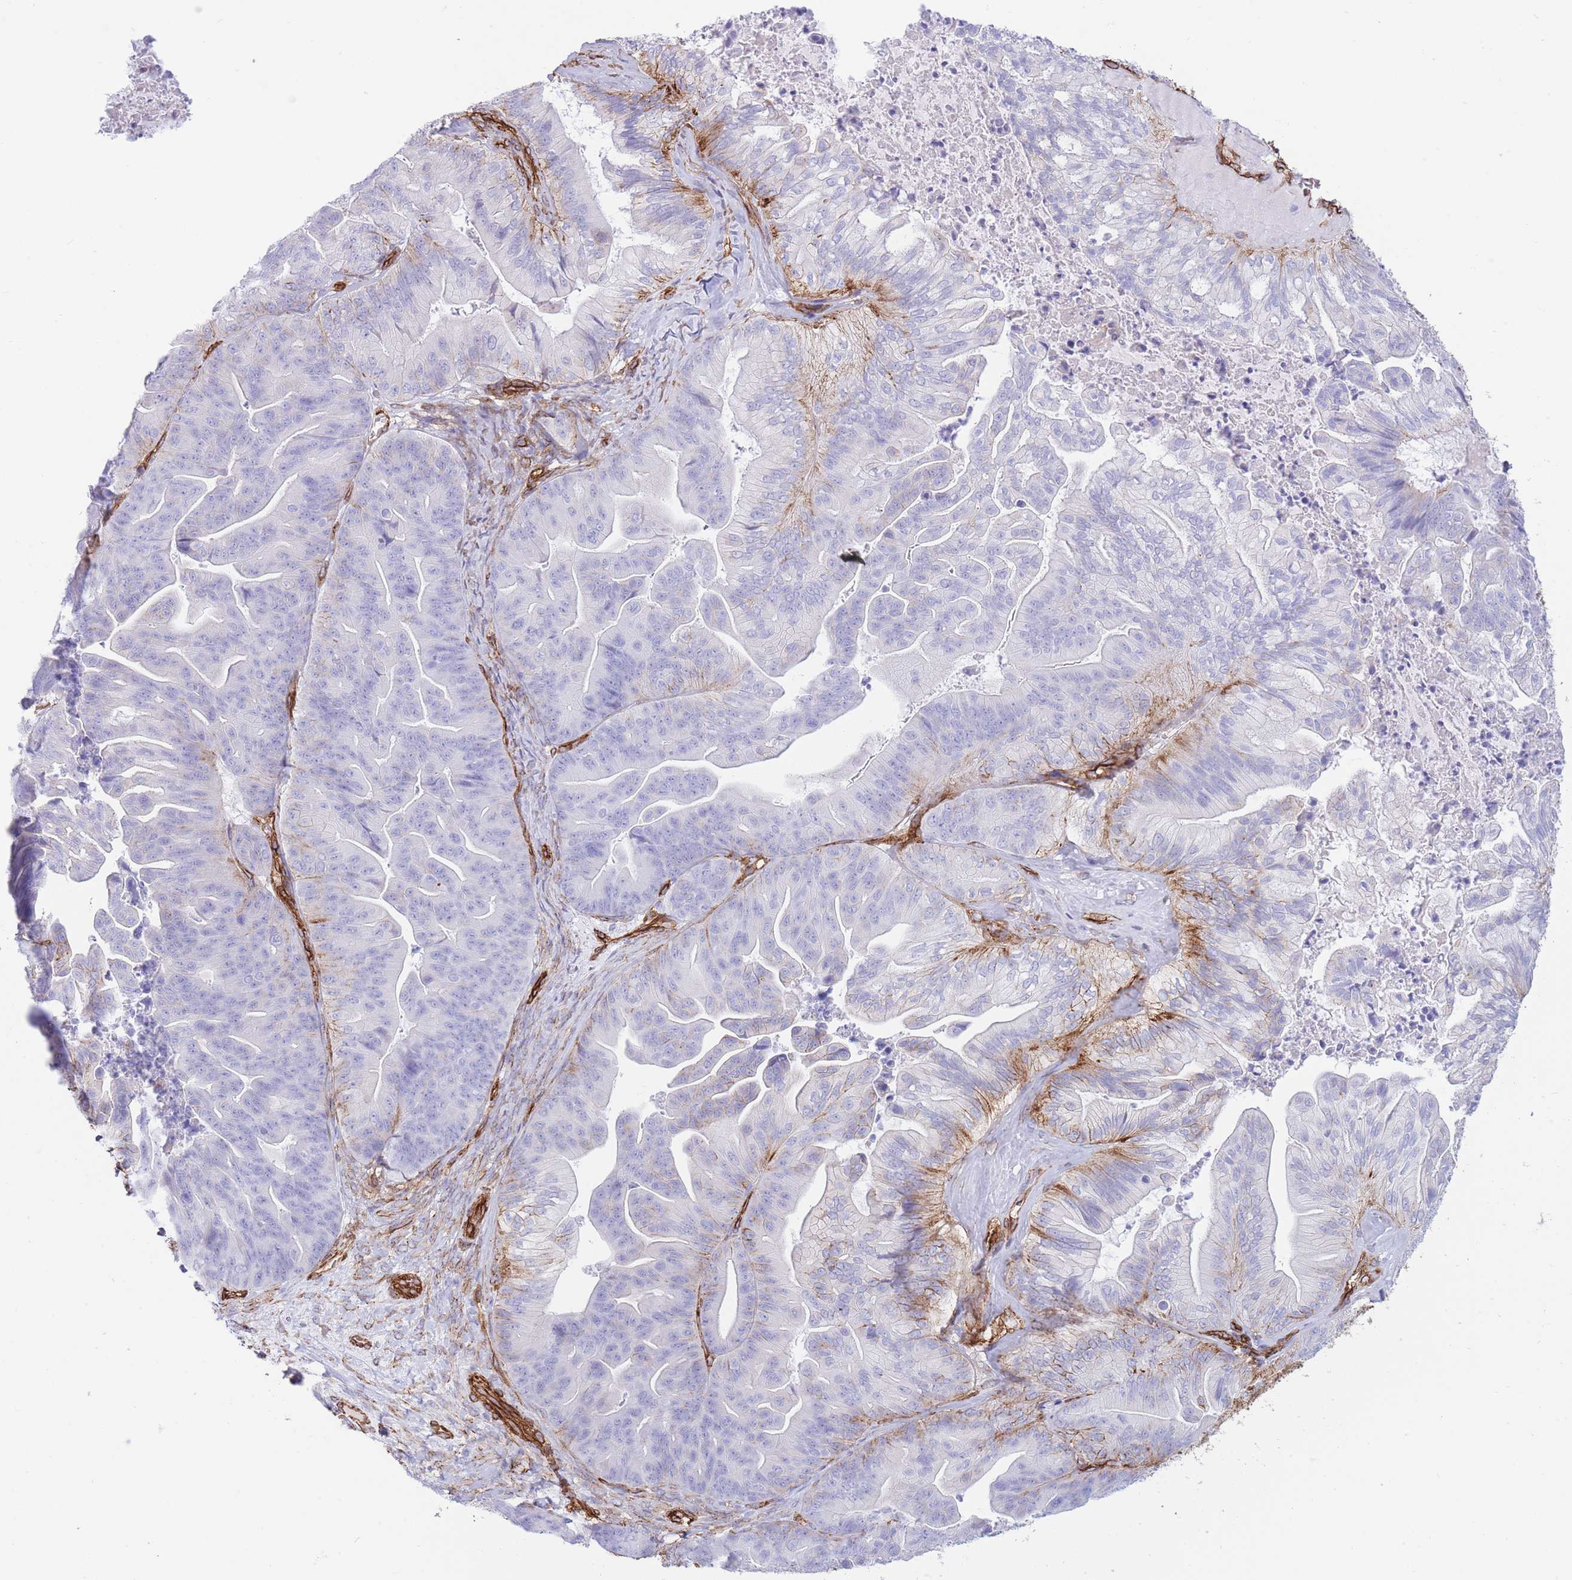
{"staining": {"intensity": "negative", "quantity": "none", "location": "none"}, "tissue": "ovarian cancer", "cell_type": "Tumor cells", "image_type": "cancer", "snomed": [{"axis": "morphology", "description": "Cystadenocarcinoma, mucinous, NOS"}, {"axis": "topography", "description": "Ovary"}], "caption": "Tumor cells are negative for brown protein staining in mucinous cystadenocarcinoma (ovarian).", "gene": "CAVIN1", "patient": {"sex": "female", "age": 67}}